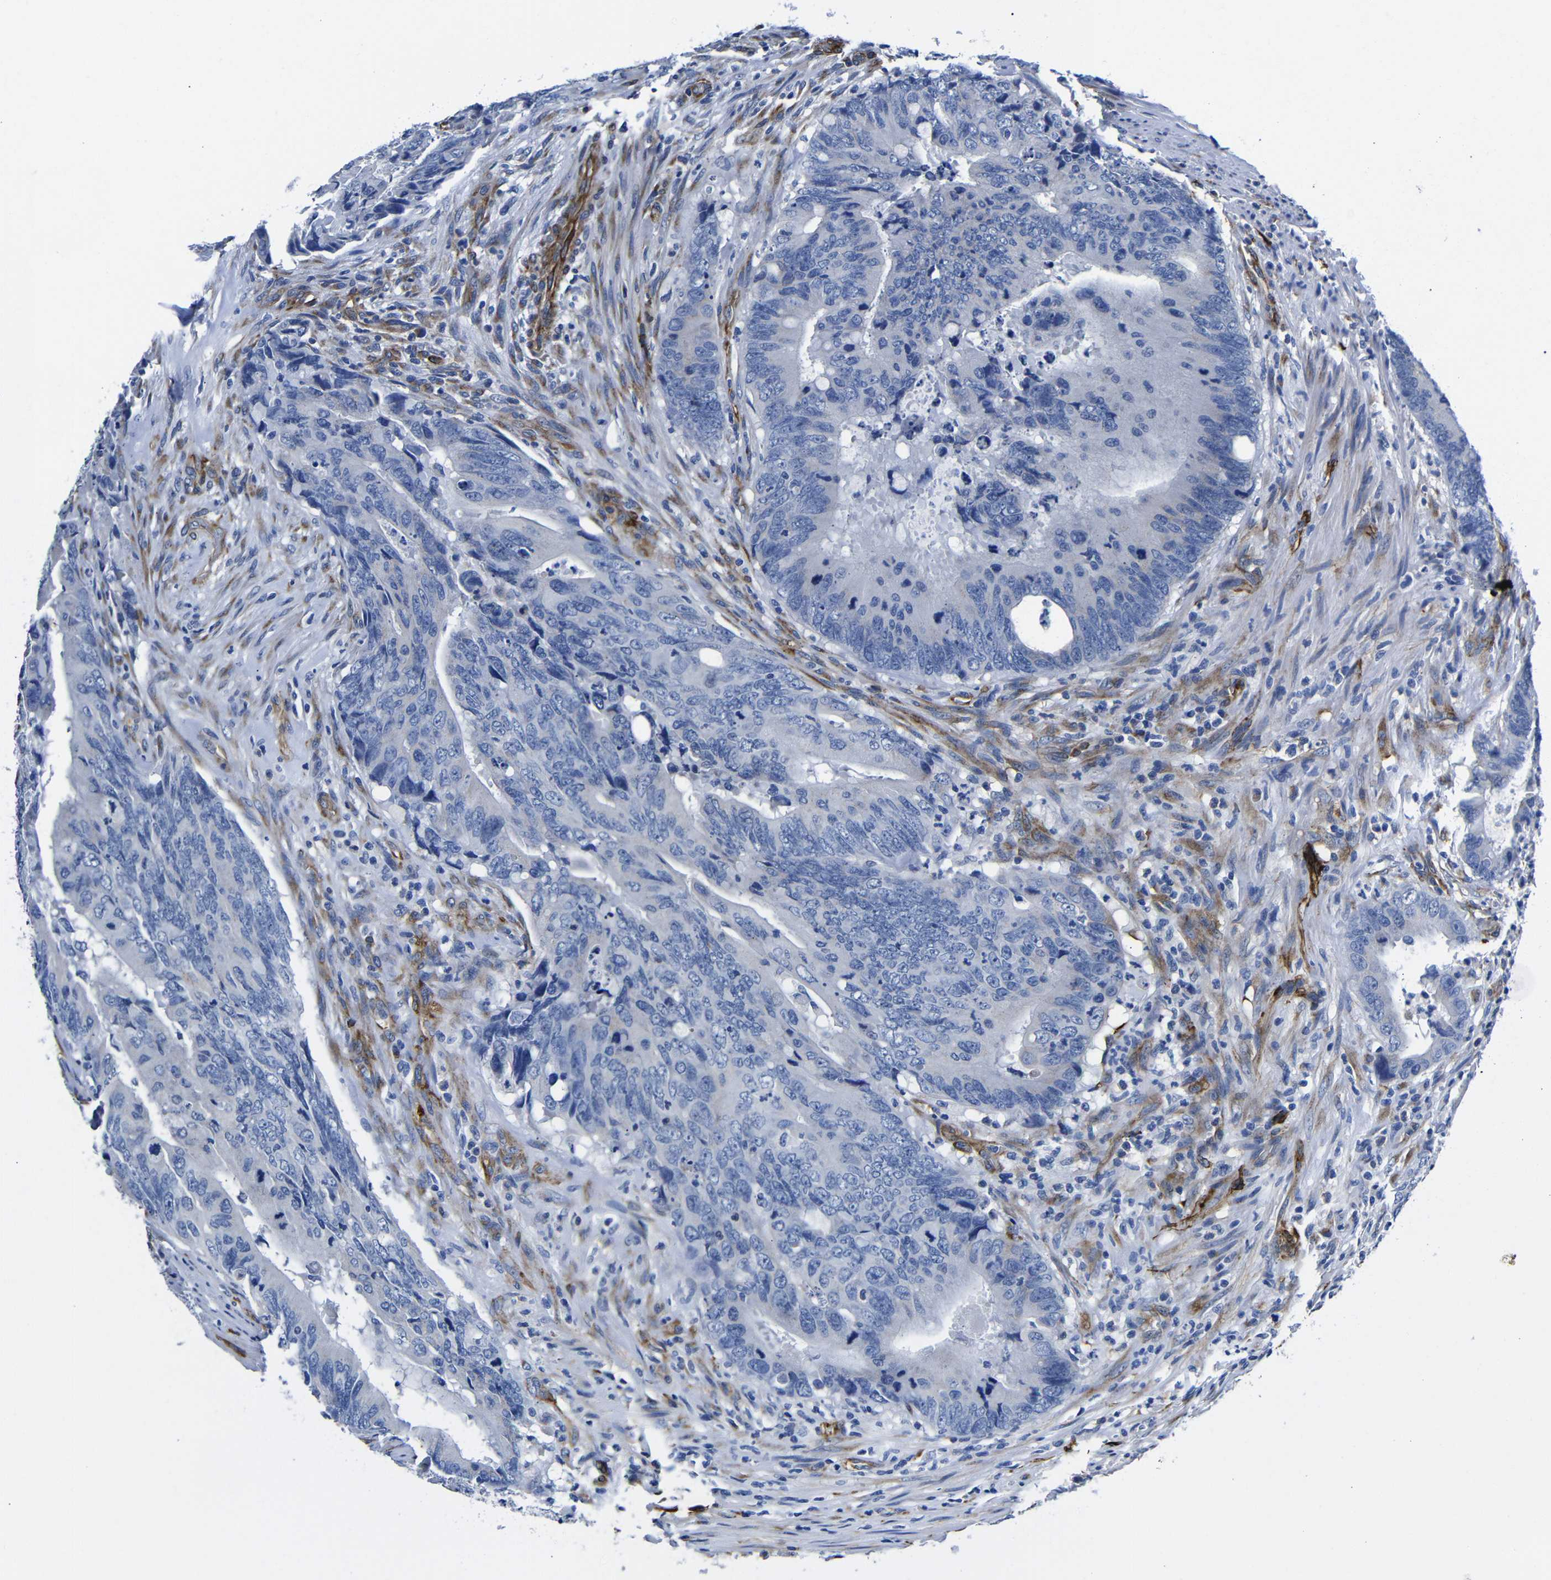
{"staining": {"intensity": "negative", "quantity": "none", "location": "none"}, "tissue": "colorectal cancer", "cell_type": "Tumor cells", "image_type": "cancer", "snomed": [{"axis": "morphology", "description": "Normal tissue, NOS"}, {"axis": "morphology", "description": "Adenocarcinoma, NOS"}, {"axis": "topography", "description": "Colon"}], "caption": "Immunohistochemistry of colorectal cancer (adenocarcinoma) exhibits no positivity in tumor cells. The staining was performed using DAB (3,3'-diaminobenzidine) to visualize the protein expression in brown, while the nuclei were stained in blue with hematoxylin (Magnification: 20x).", "gene": "LRIG1", "patient": {"sex": "male", "age": 56}}